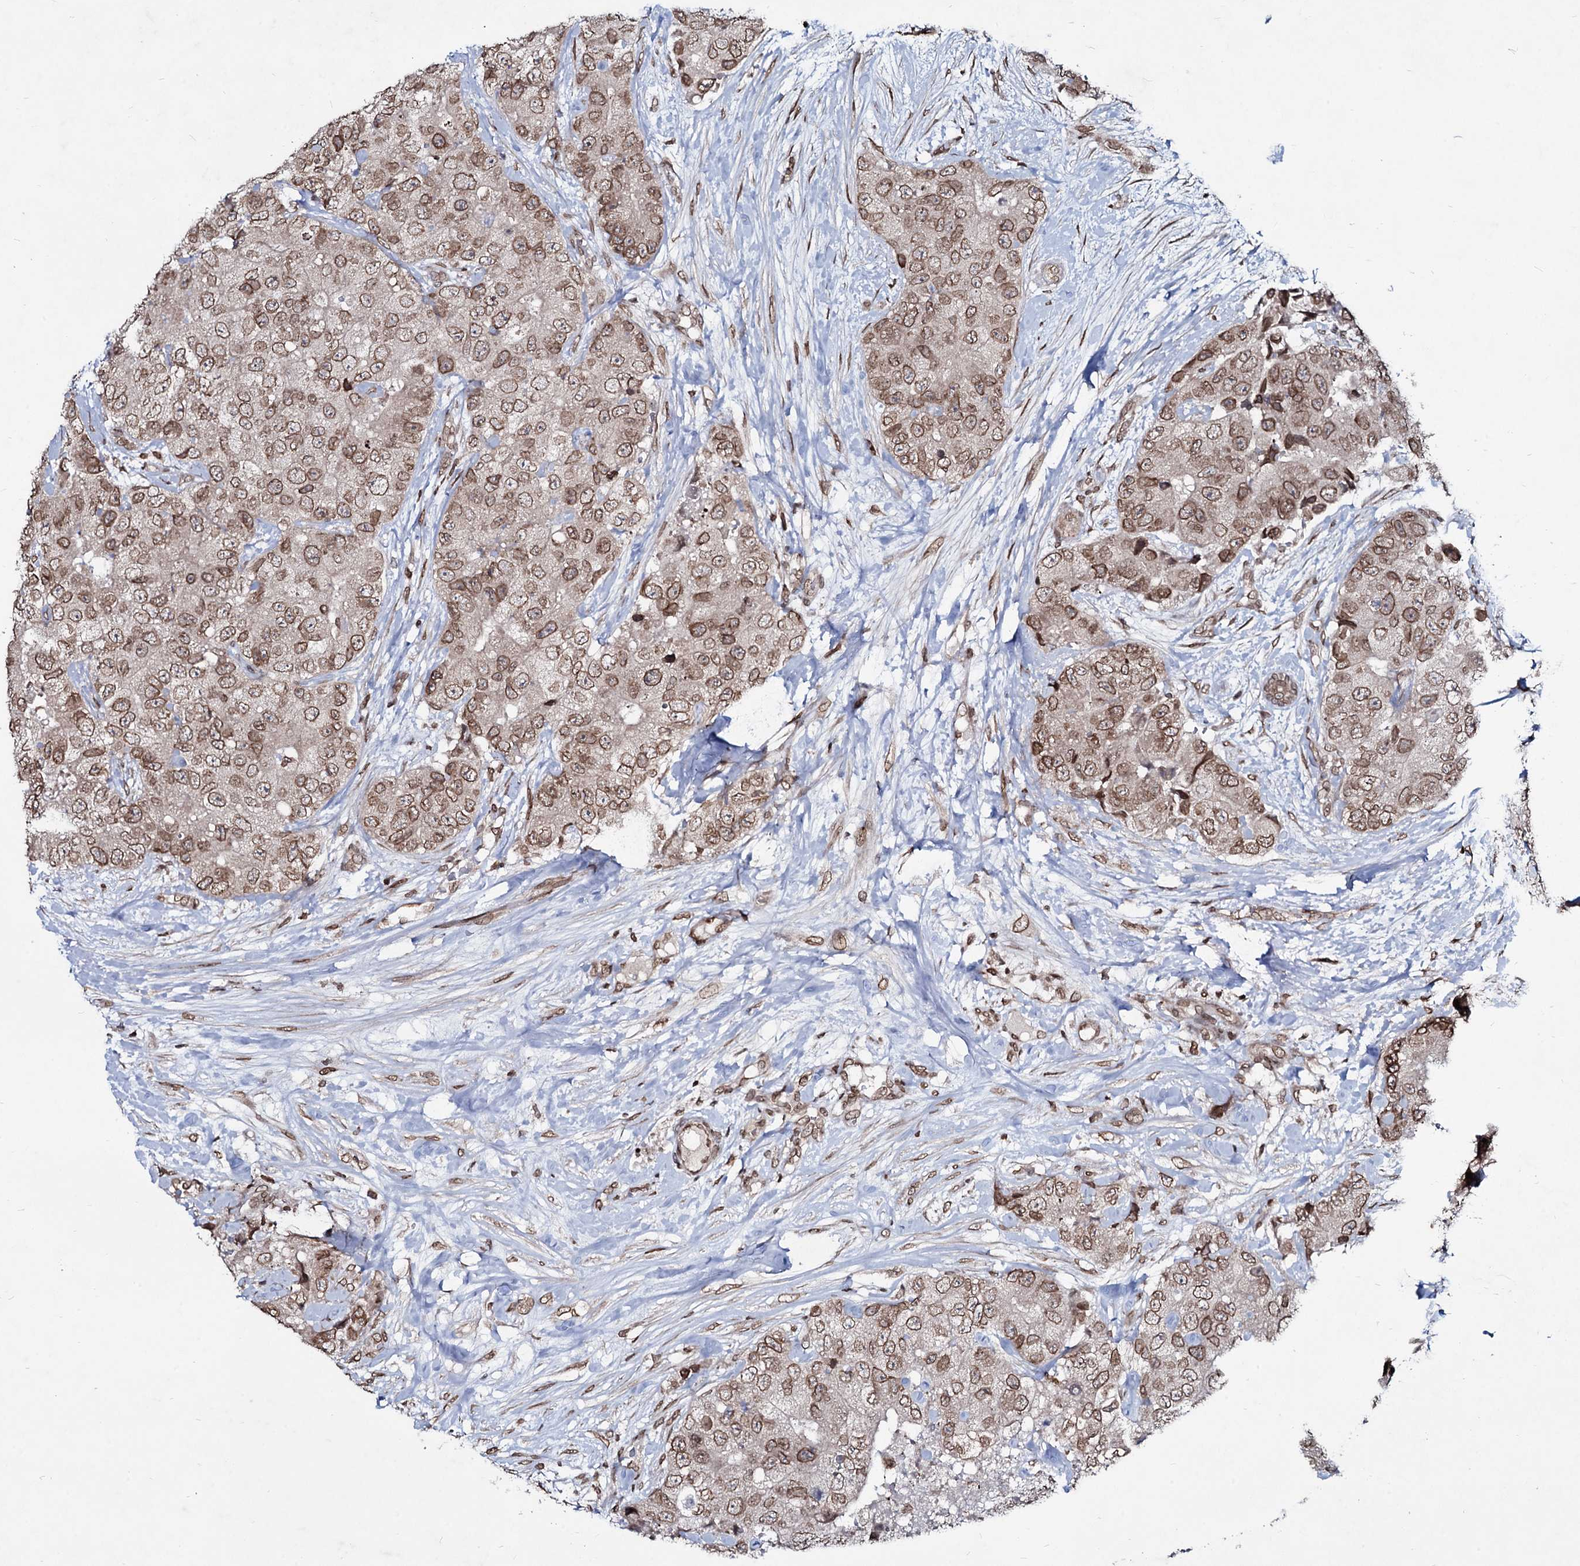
{"staining": {"intensity": "moderate", "quantity": ">75%", "location": "cytoplasmic/membranous,nuclear"}, "tissue": "breast cancer", "cell_type": "Tumor cells", "image_type": "cancer", "snomed": [{"axis": "morphology", "description": "Duct carcinoma"}, {"axis": "topography", "description": "Breast"}], "caption": "Moderate cytoplasmic/membranous and nuclear protein positivity is appreciated in about >75% of tumor cells in breast intraductal carcinoma.", "gene": "RNF6", "patient": {"sex": "female", "age": 62}}